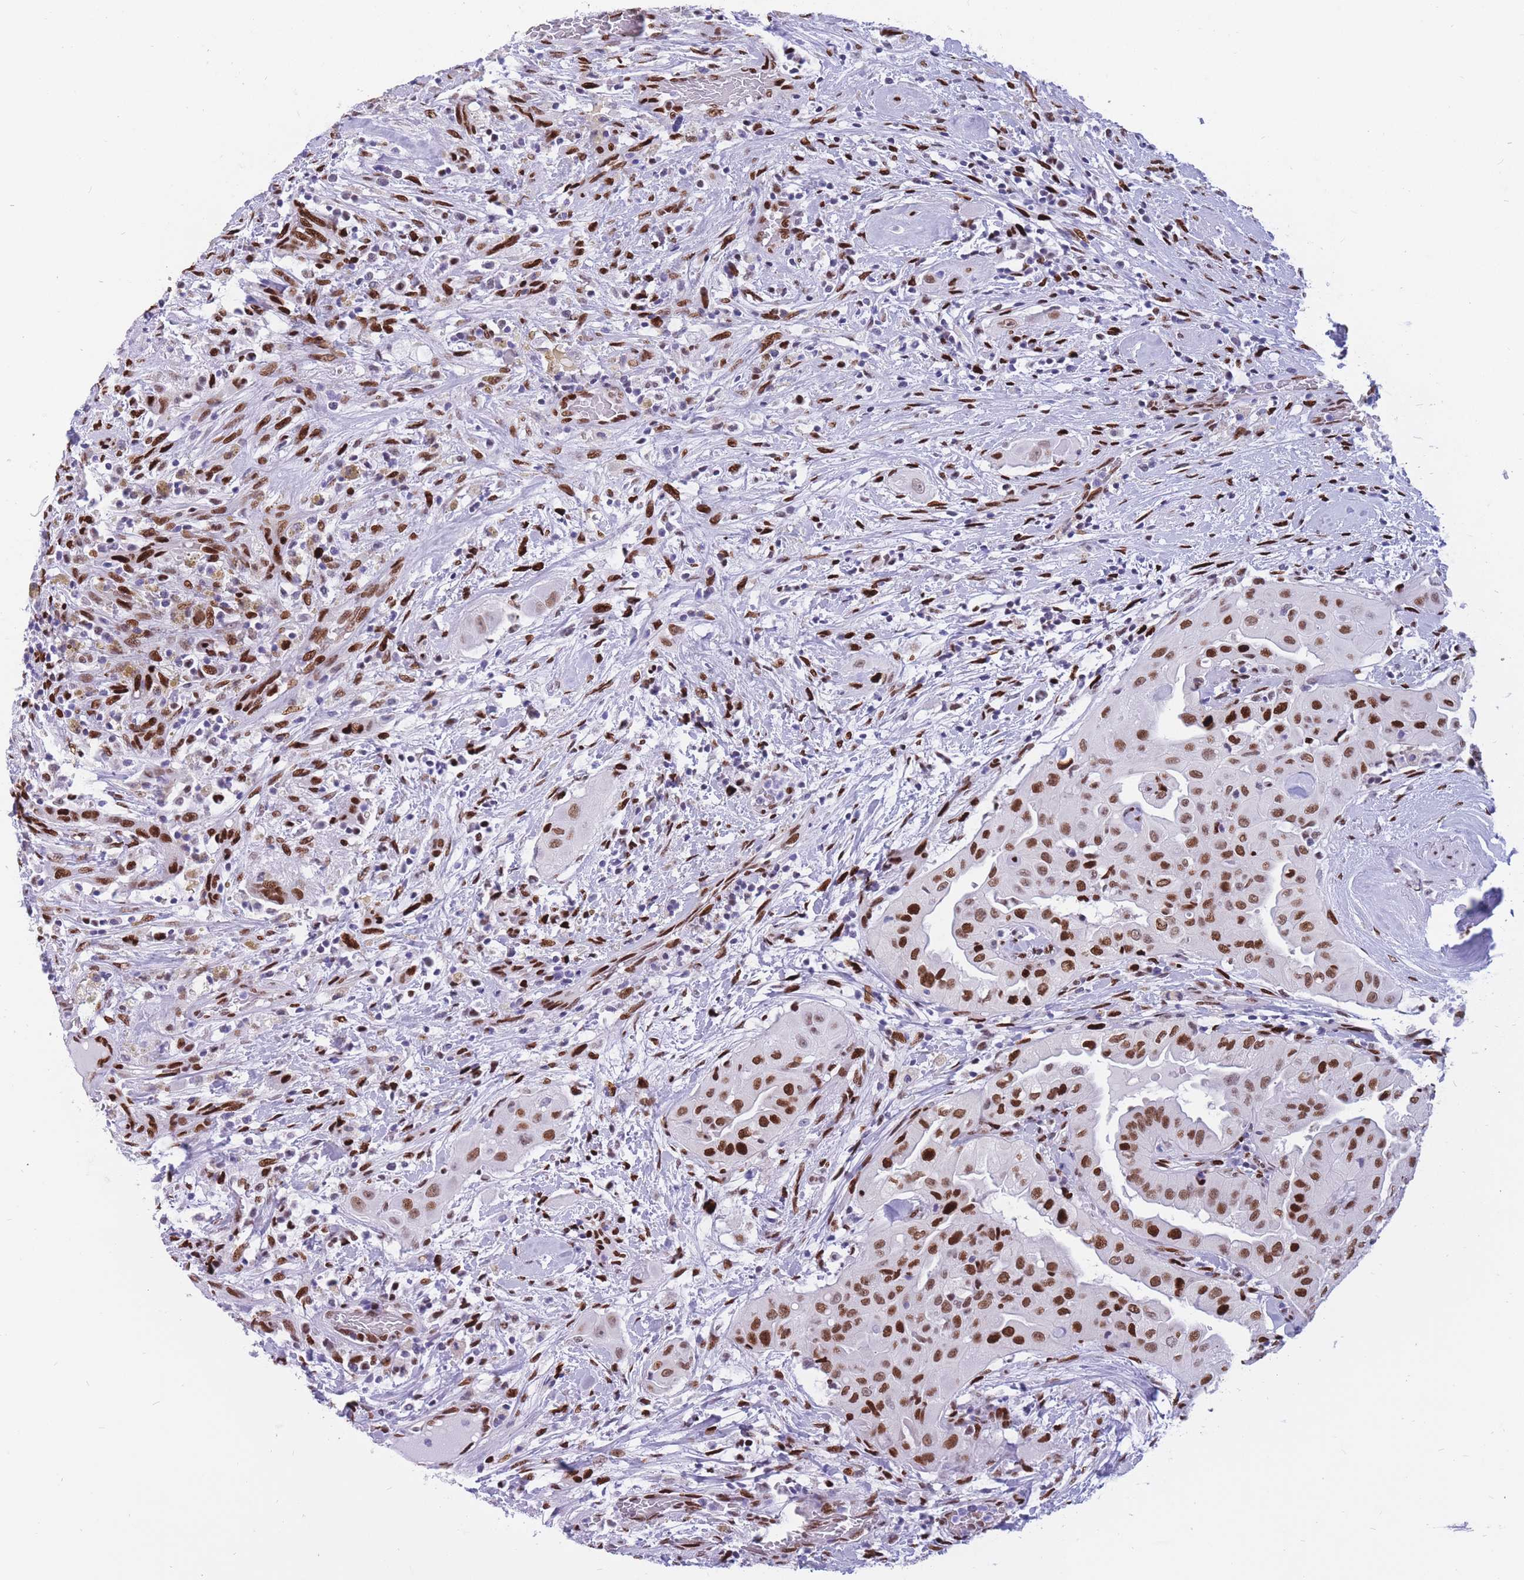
{"staining": {"intensity": "strong", "quantity": ">75%", "location": "nuclear"}, "tissue": "thyroid cancer", "cell_type": "Tumor cells", "image_type": "cancer", "snomed": [{"axis": "morphology", "description": "Papillary adenocarcinoma, NOS"}, {"axis": "topography", "description": "Thyroid gland"}], "caption": "IHC (DAB) staining of human papillary adenocarcinoma (thyroid) shows strong nuclear protein staining in approximately >75% of tumor cells.", "gene": "NASP", "patient": {"sex": "female", "age": 59}}